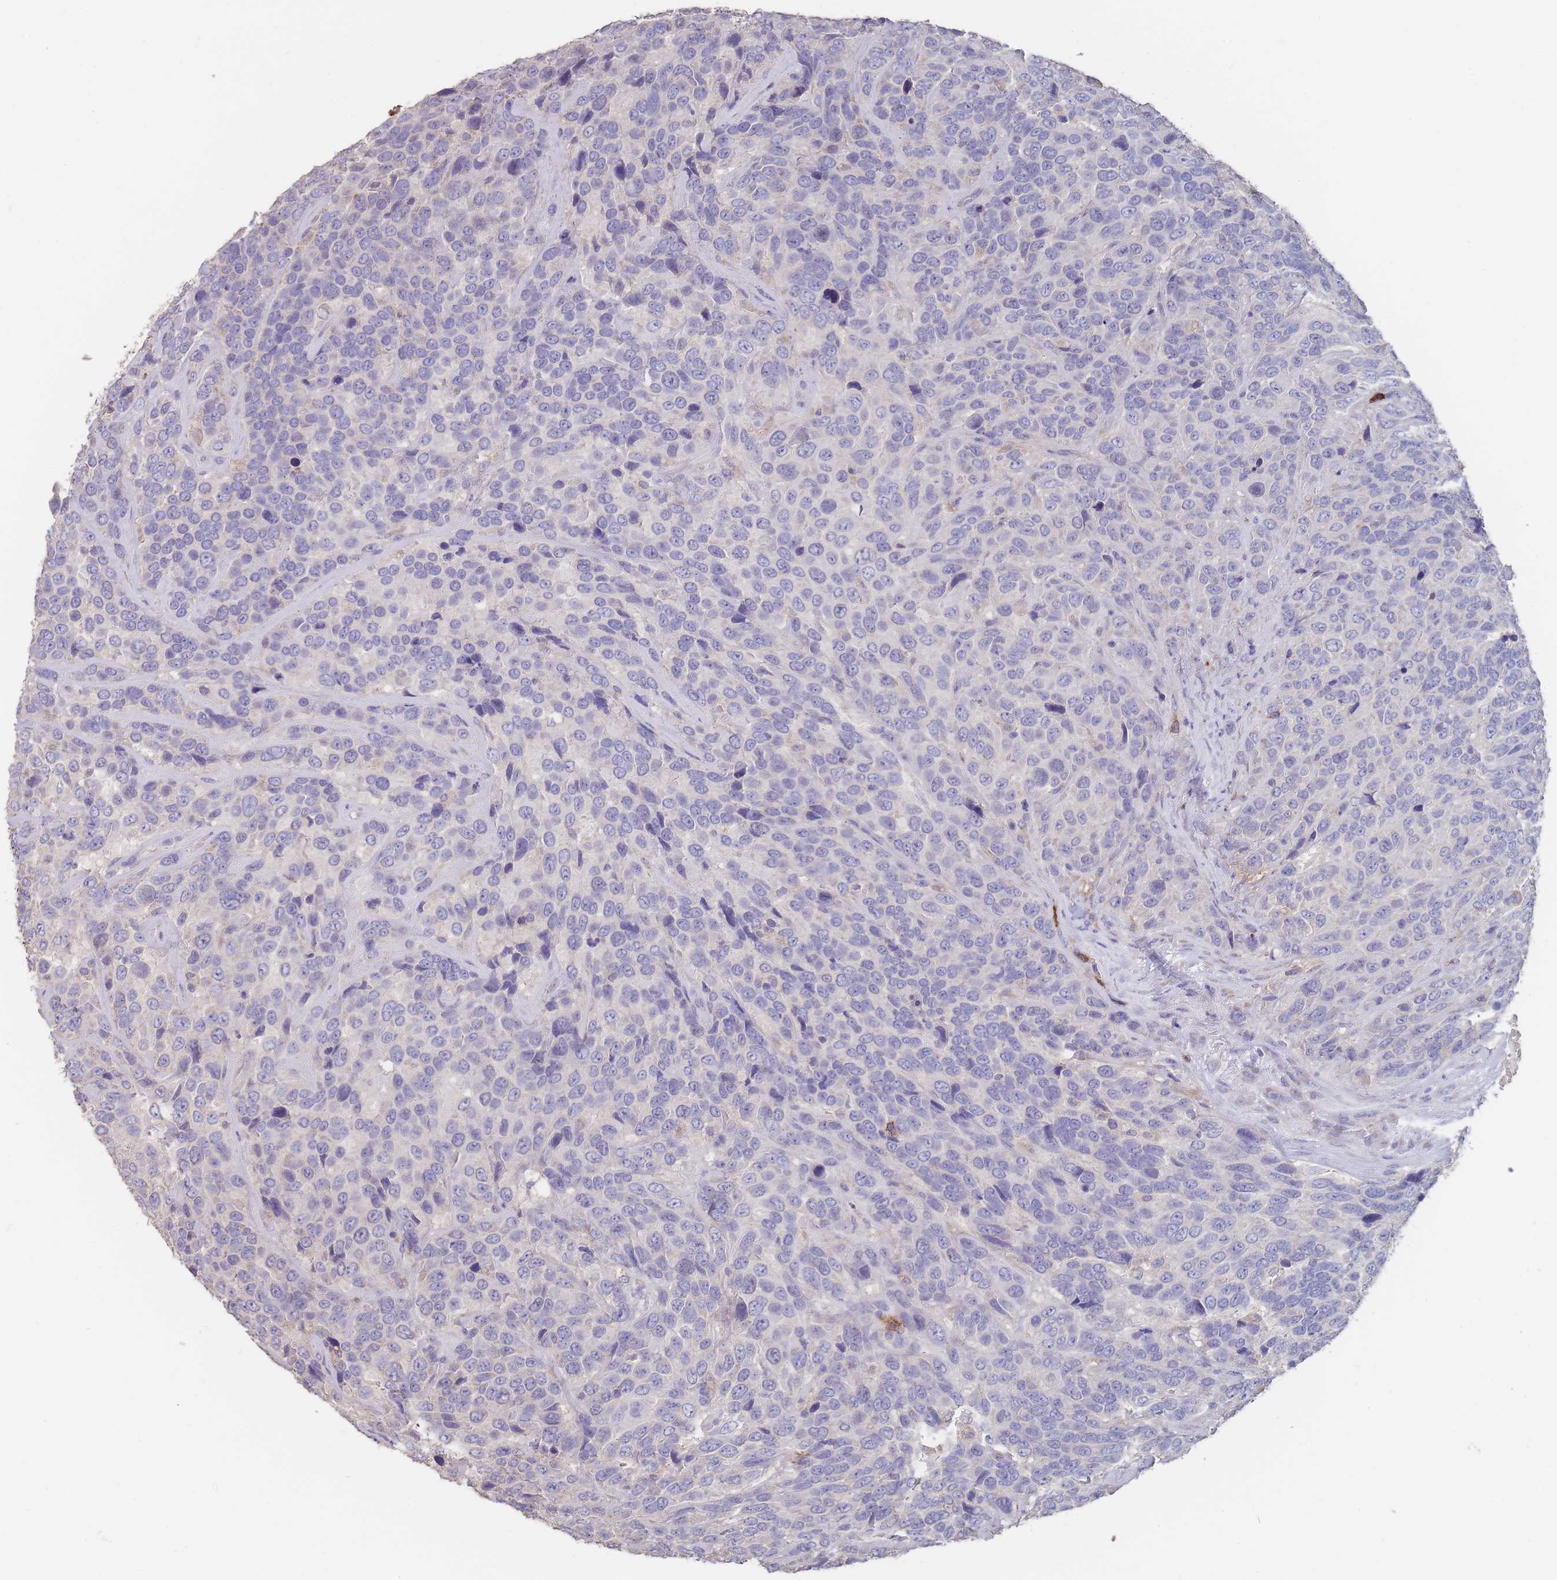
{"staining": {"intensity": "negative", "quantity": "none", "location": "none"}, "tissue": "urothelial cancer", "cell_type": "Tumor cells", "image_type": "cancer", "snomed": [{"axis": "morphology", "description": "Urothelial carcinoma, High grade"}, {"axis": "topography", "description": "Urinary bladder"}], "caption": "High-grade urothelial carcinoma stained for a protein using immunohistochemistry demonstrates no expression tumor cells.", "gene": "CLEC12A", "patient": {"sex": "female", "age": 70}}